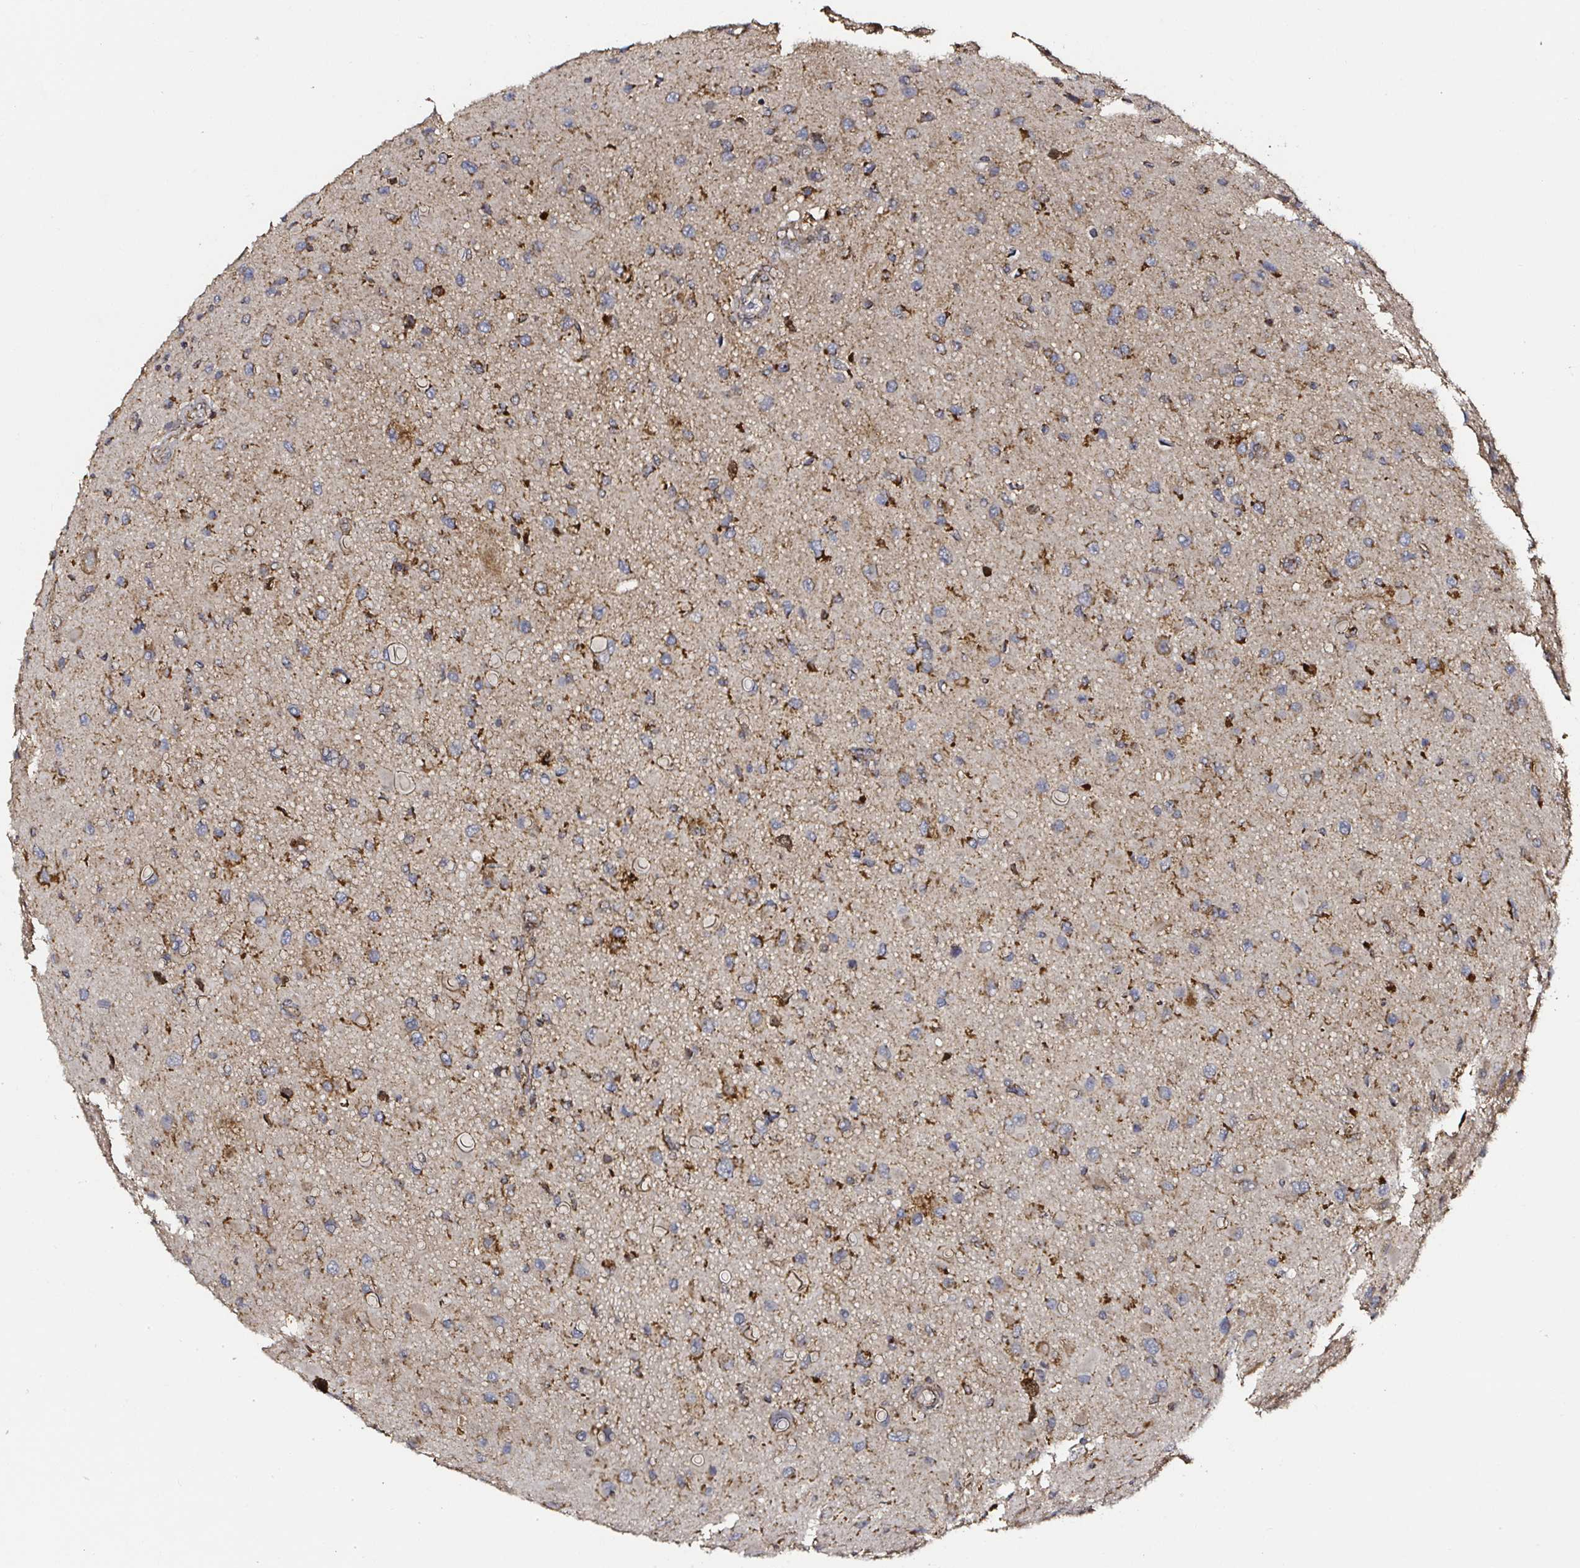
{"staining": {"intensity": "strong", "quantity": "25%-75%", "location": "cytoplasmic/membranous"}, "tissue": "glioma", "cell_type": "Tumor cells", "image_type": "cancer", "snomed": [{"axis": "morphology", "description": "Glioma, malignant, Low grade"}, {"axis": "topography", "description": "Brain"}], "caption": "This is a micrograph of immunohistochemistry staining of malignant low-grade glioma, which shows strong staining in the cytoplasmic/membranous of tumor cells.", "gene": "ATAD3B", "patient": {"sex": "female", "age": 32}}